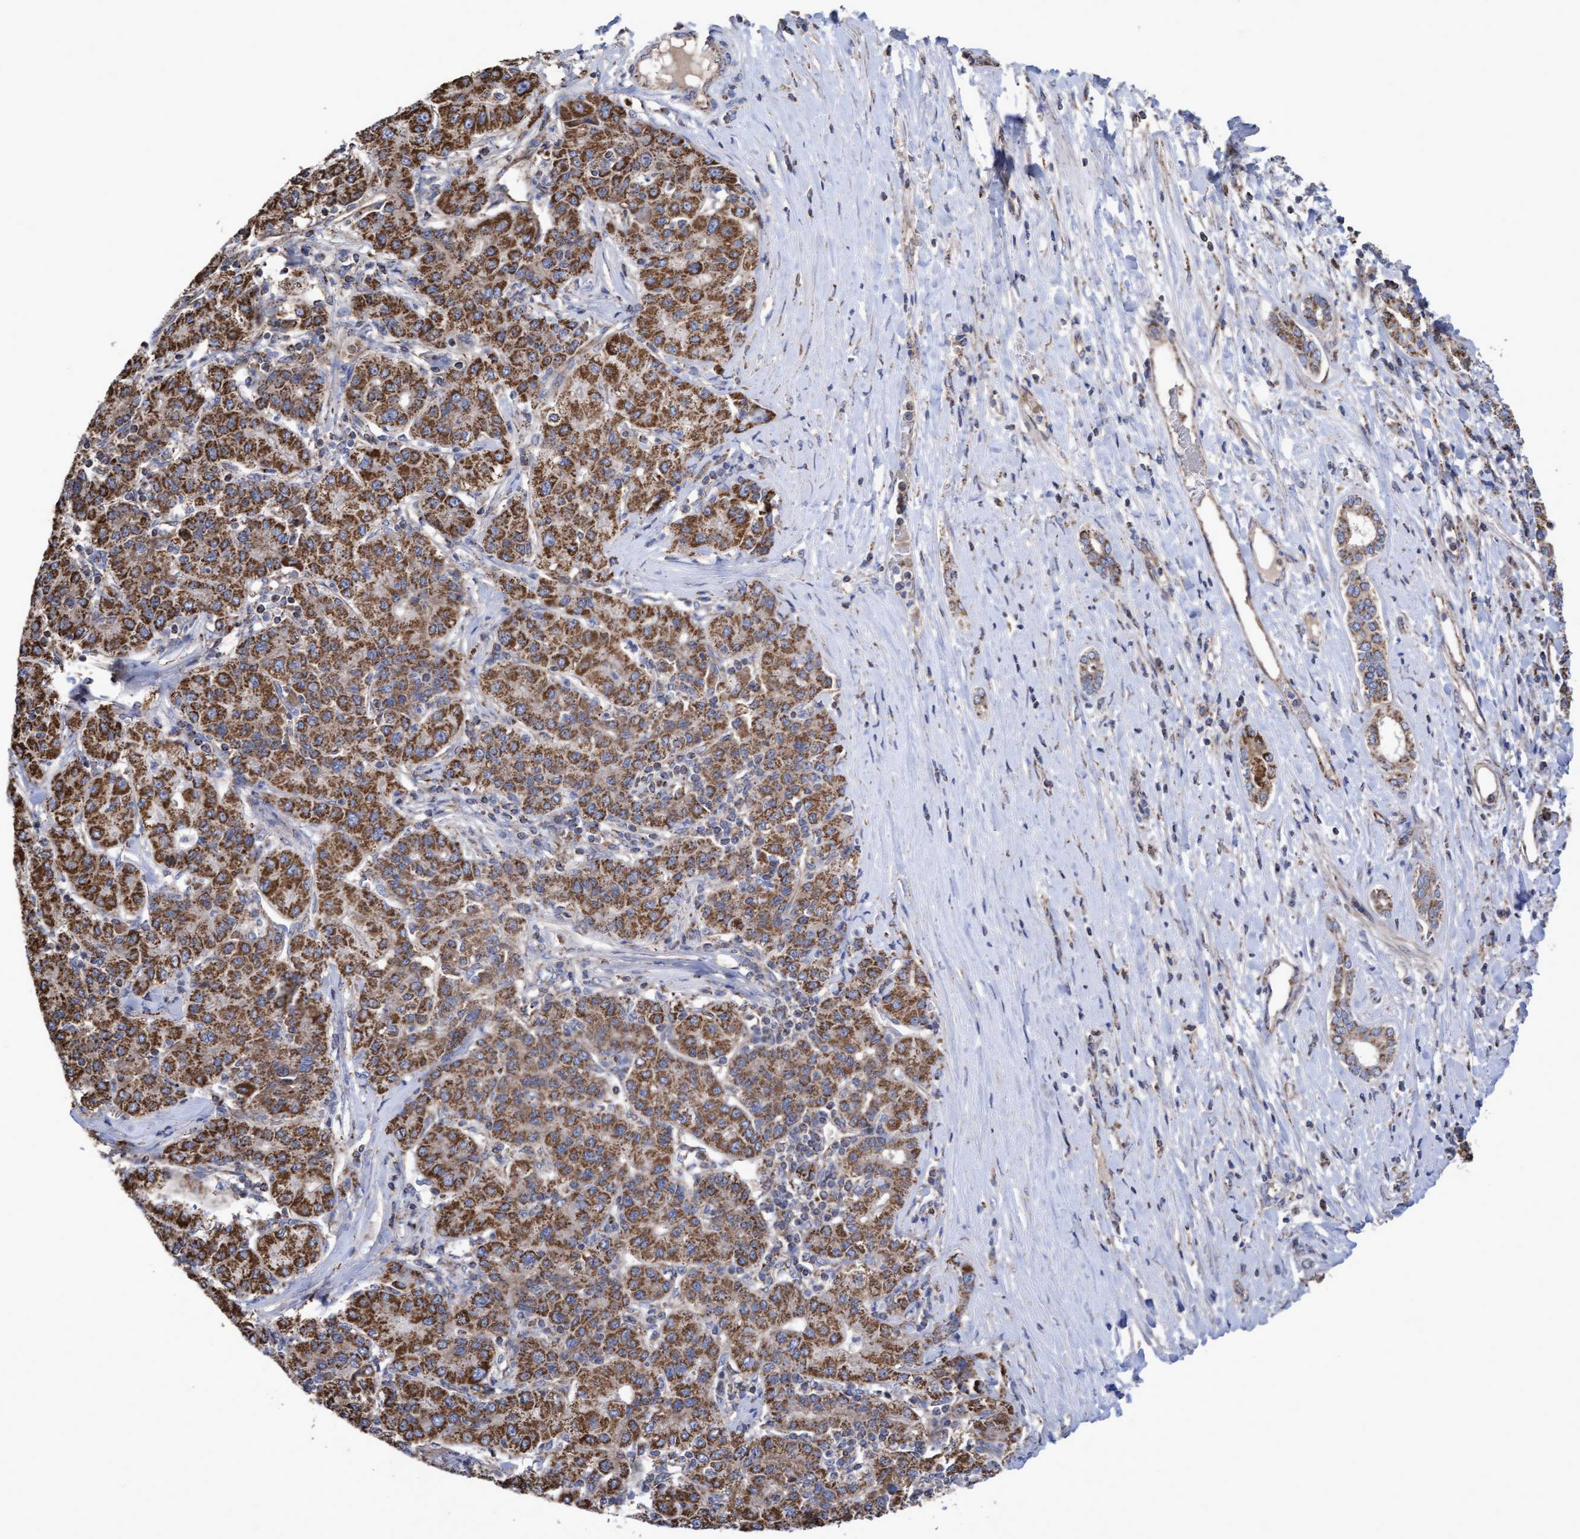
{"staining": {"intensity": "strong", "quantity": ">75%", "location": "cytoplasmic/membranous"}, "tissue": "liver cancer", "cell_type": "Tumor cells", "image_type": "cancer", "snomed": [{"axis": "morphology", "description": "Carcinoma, Hepatocellular, NOS"}, {"axis": "topography", "description": "Liver"}], "caption": "This micrograph reveals liver cancer stained with immunohistochemistry (IHC) to label a protein in brown. The cytoplasmic/membranous of tumor cells show strong positivity for the protein. Nuclei are counter-stained blue.", "gene": "COBL", "patient": {"sex": "male", "age": 65}}